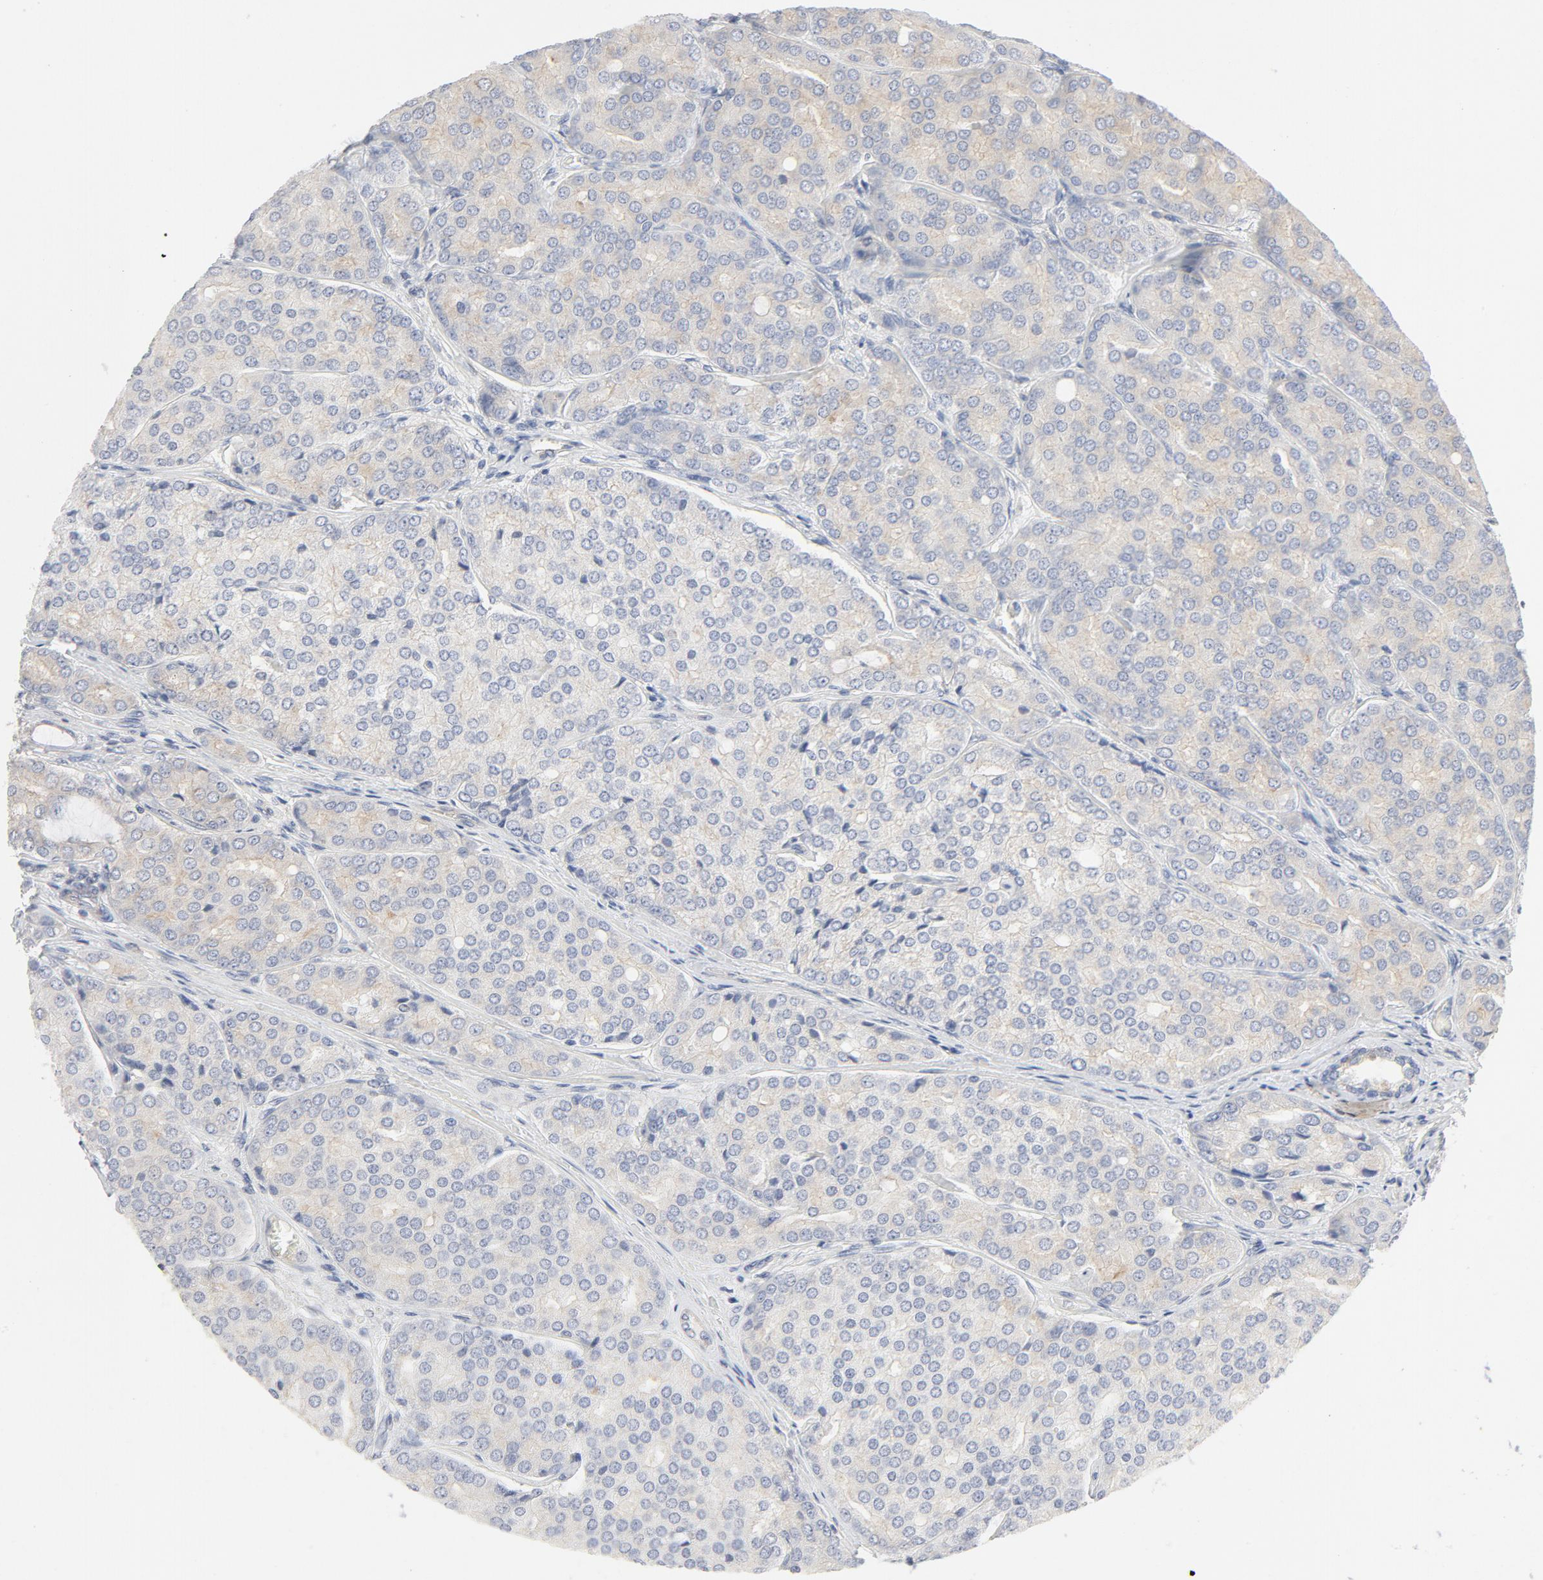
{"staining": {"intensity": "moderate", "quantity": ">75%", "location": "cytoplasmic/membranous"}, "tissue": "prostate cancer", "cell_type": "Tumor cells", "image_type": "cancer", "snomed": [{"axis": "morphology", "description": "Adenocarcinoma, High grade"}, {"axis": "topography", "description": "Prostate"}], "caption": "Human prostate cancer stained for a protein (brown) displays moderate cytoplasmic/membranous positive expression in about >75% of tumor cells.", "gene": "RABEP1", "patient": {"sex": "male", "age": 64}}